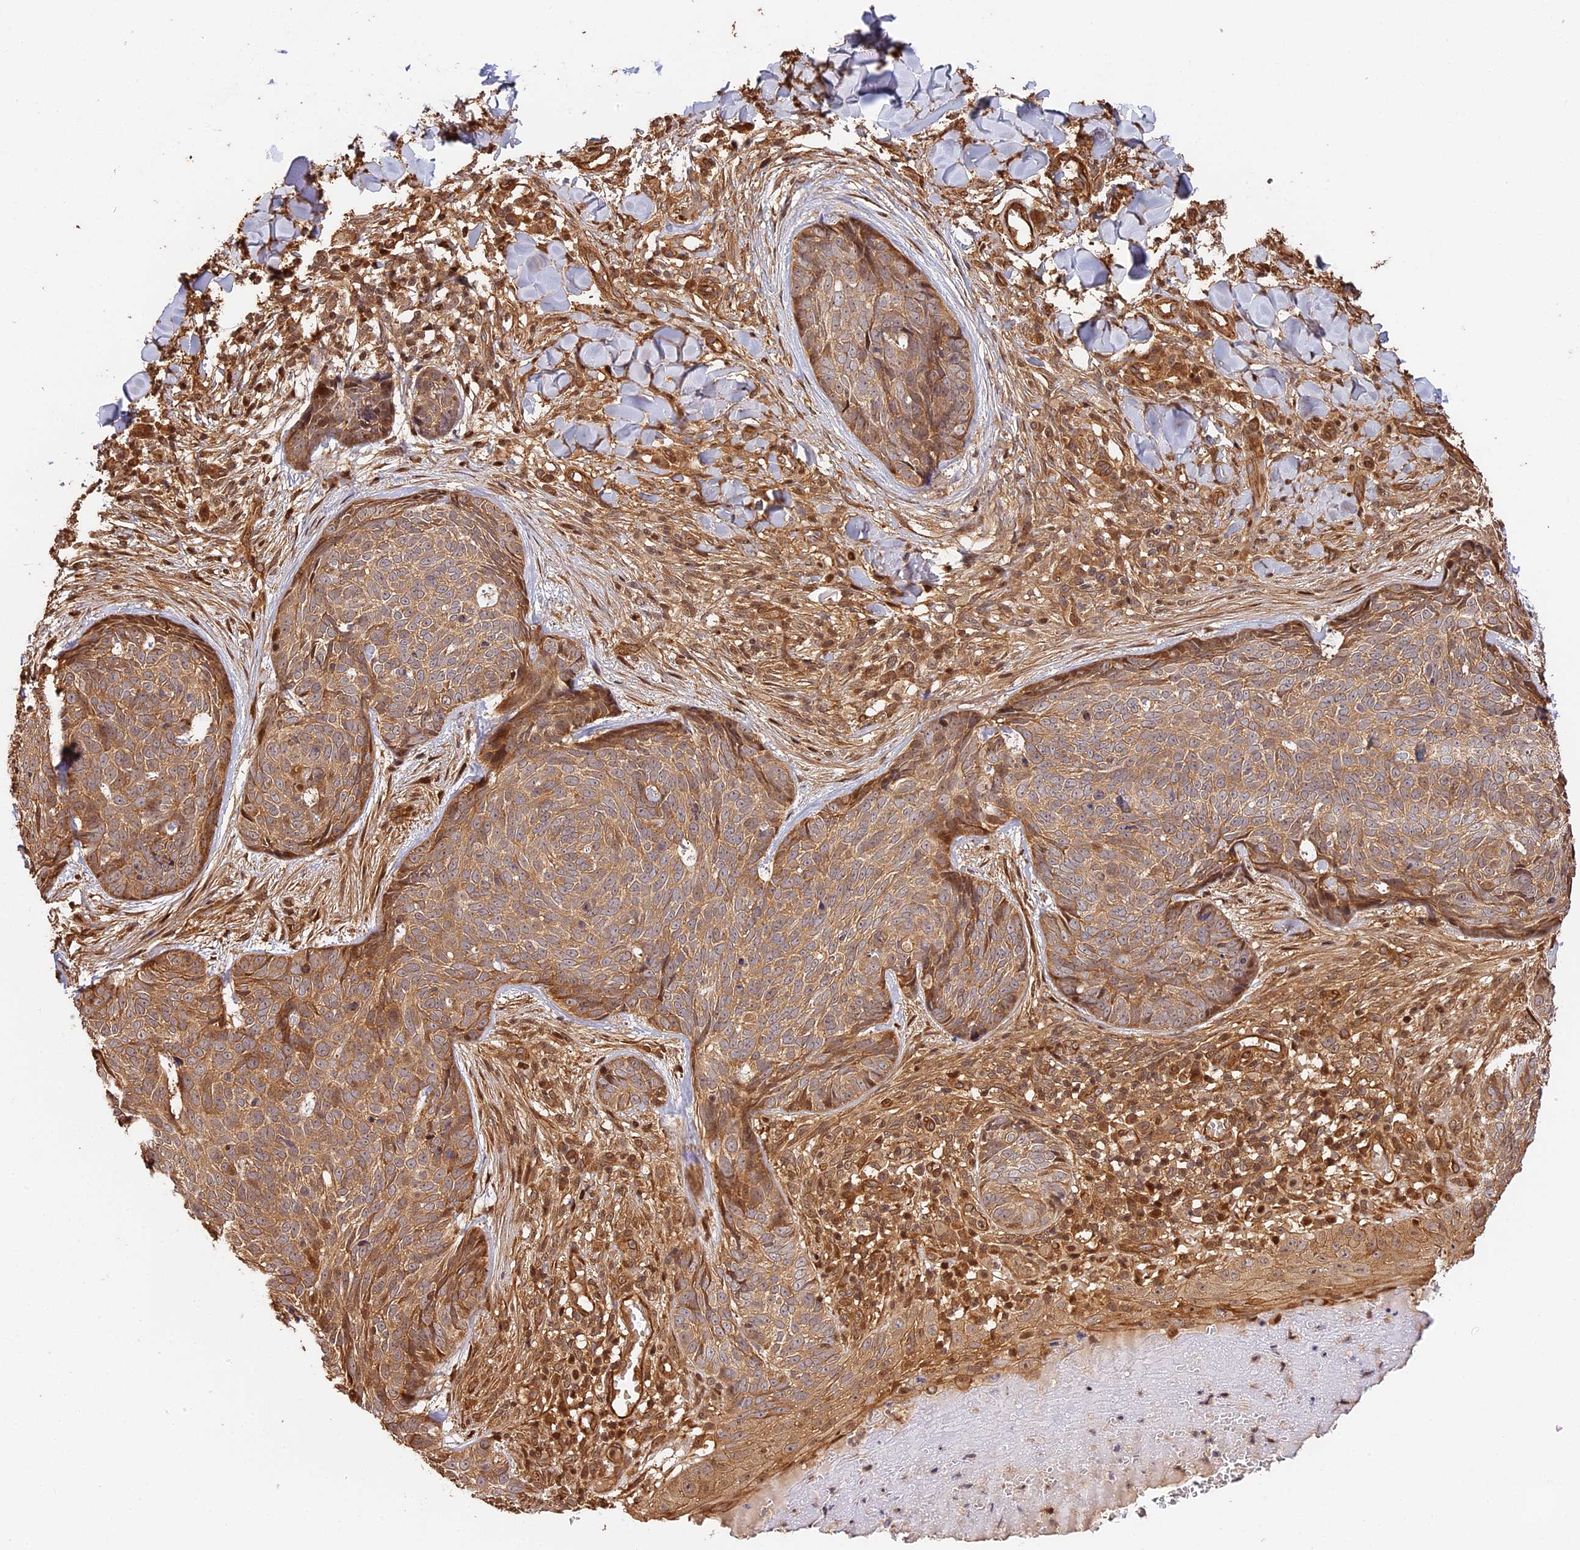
{"staining": {"intensity": "moderate", "quantity": ">75%", "location": "cytoplasmic/membranous"}, "tissue": "skin cancer", "cell_type": "Tumor cells", "image_type": "cancer", "snomed": [{"axis": "morphology", "description": "Basal cell carcinoma"}, {"axis": "topography", "description": "Skin"}], "caption": "Human skin basal cell carcinoma stained with a brown dye demonstrates moderate cytoplasmic/membranous positive staining in about >75% of tumor cells.", "gene": "PPP1R37", "patient": {"sex": "female", "age": 61}}